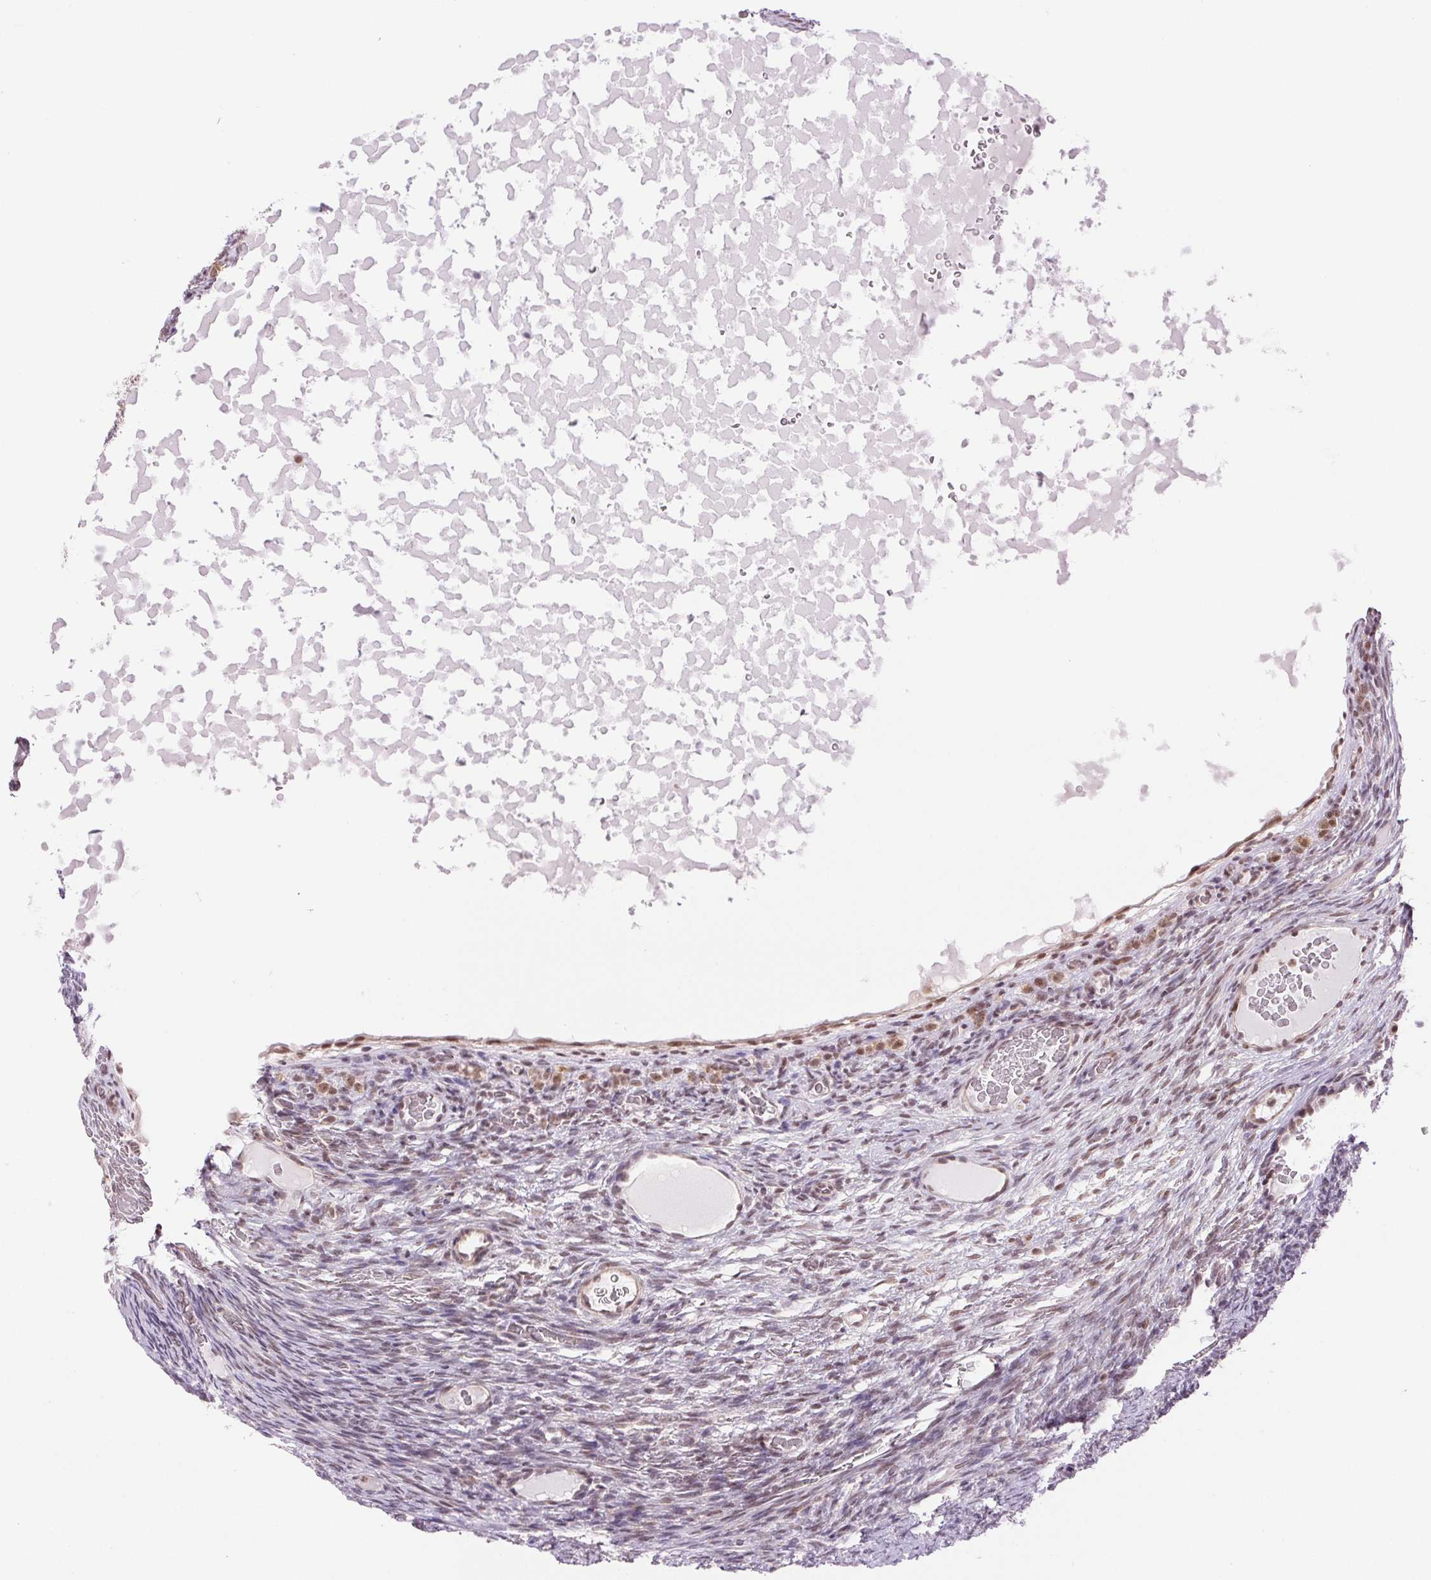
{"staining": {"intensity": "negative", "quantity": "none", "location": "none"}, "tissue": "ovary", "cell_type": "Ovarian stroma cells", "image_type": "normal", "snomed": [{"axis": "morphology", "description": "Normal tissue, NOS"}, {"axis": "topography", "description": "Ovary"}], "caption": "A high-resolution photomicrograph shows IHC staining of benign ovary, which displays no significant staining in ovarian stroma cells.", "gene": "GRHL3", "patient": {"sex": "female", "age": 34}}